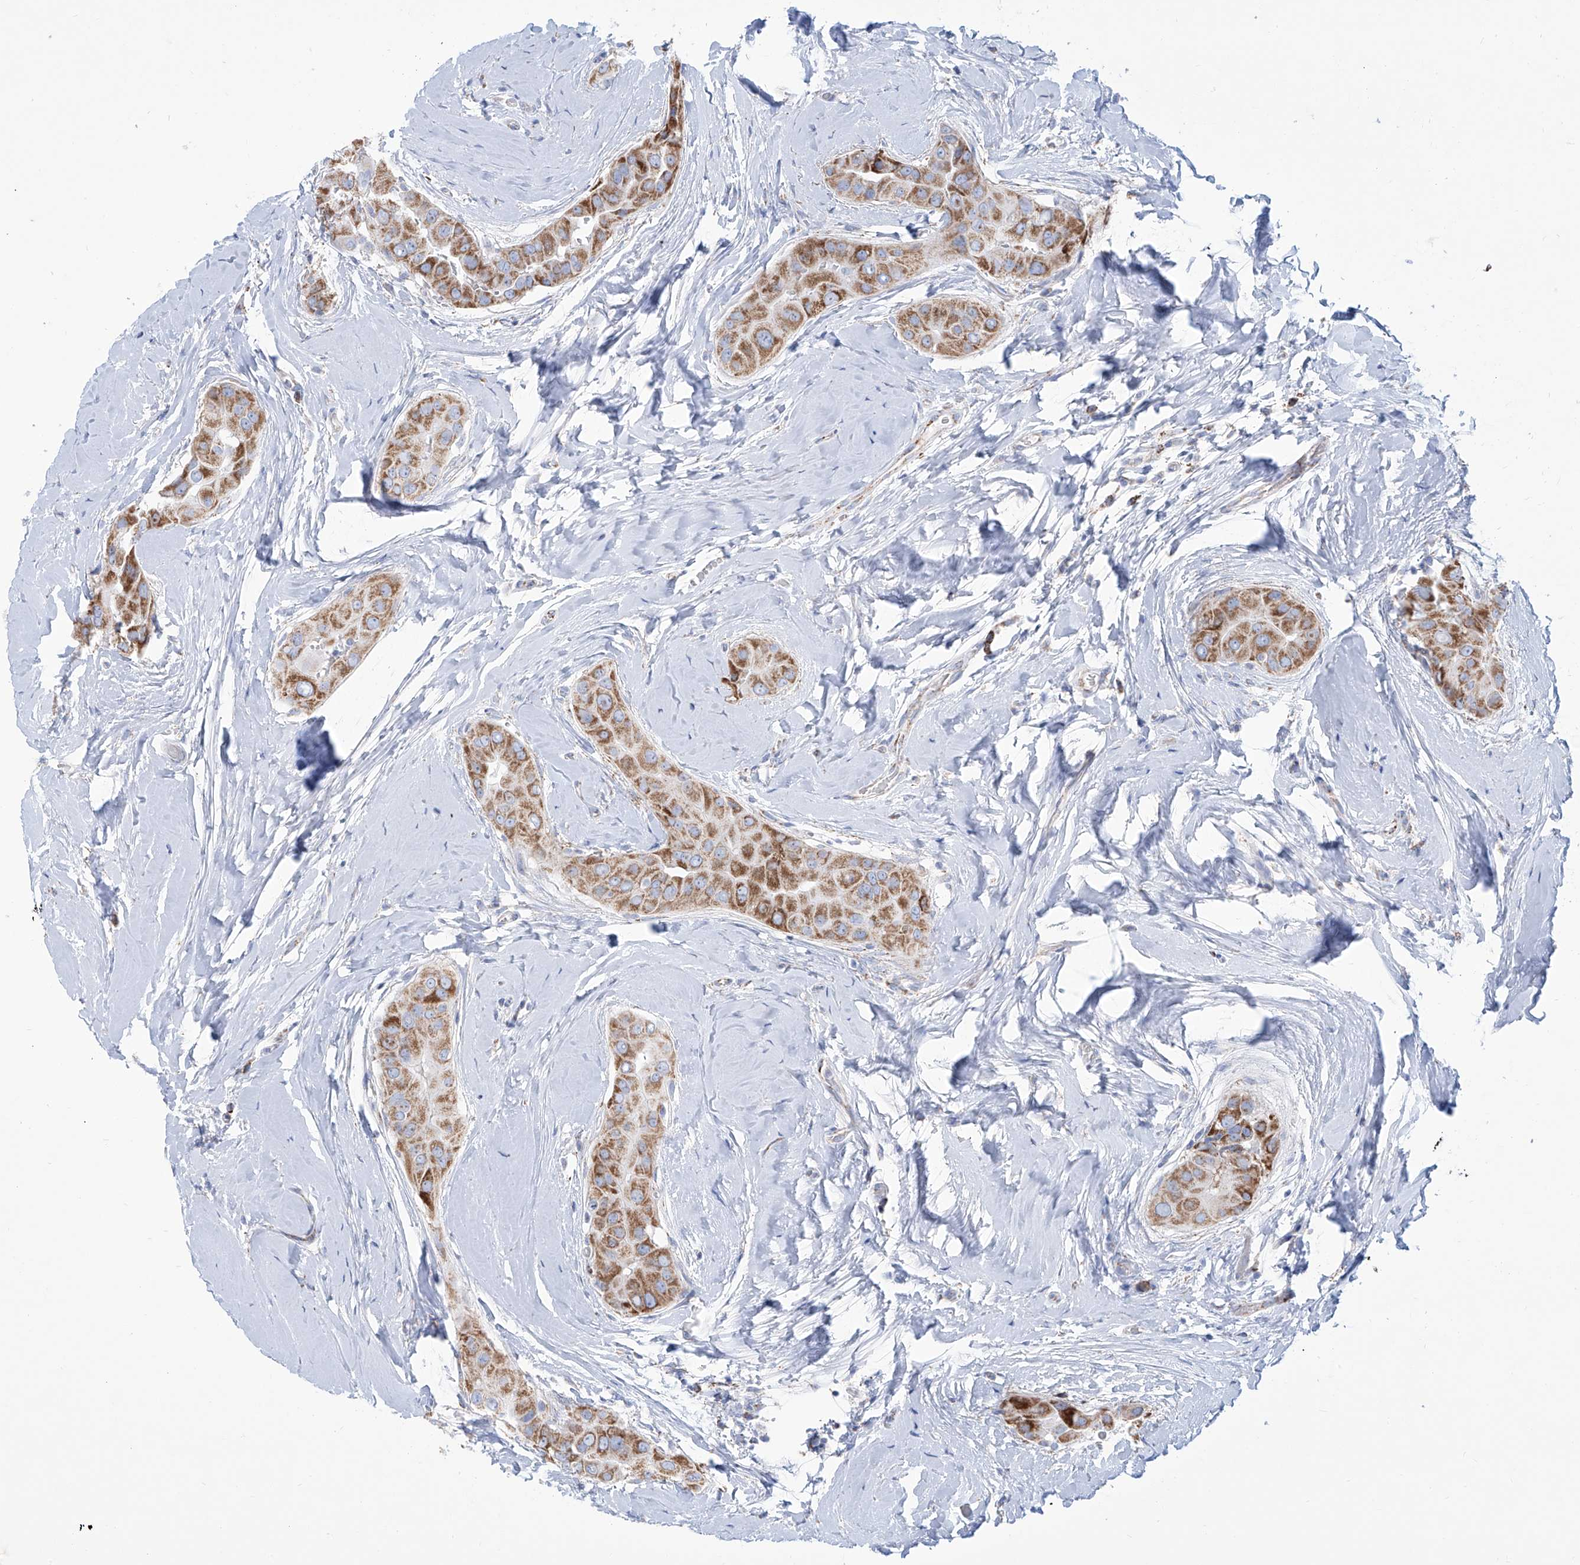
{"staining": {"intensity": "strong", "quantity": ">75%", "location": "cytoplasmic/membranous"}, "tissue": "thyroid cancer", "cell_type": "Tumor cells", "image_type": "cancer", "snomed": [{"axis": "morphology", "description": "Papillary adenocarcinoma, NOS"}, {"axis": "topography", "description": "Thyroid gland"}], "caption": "Thyroid papillary adenocarcinoma stained with a brown dye demonstrates strong cytoplasmic/membranous positive expression in approximately >75% of tumor cells.", "gene": "ALDH6A1", "patient": {"sex": "male", "age": 33}}